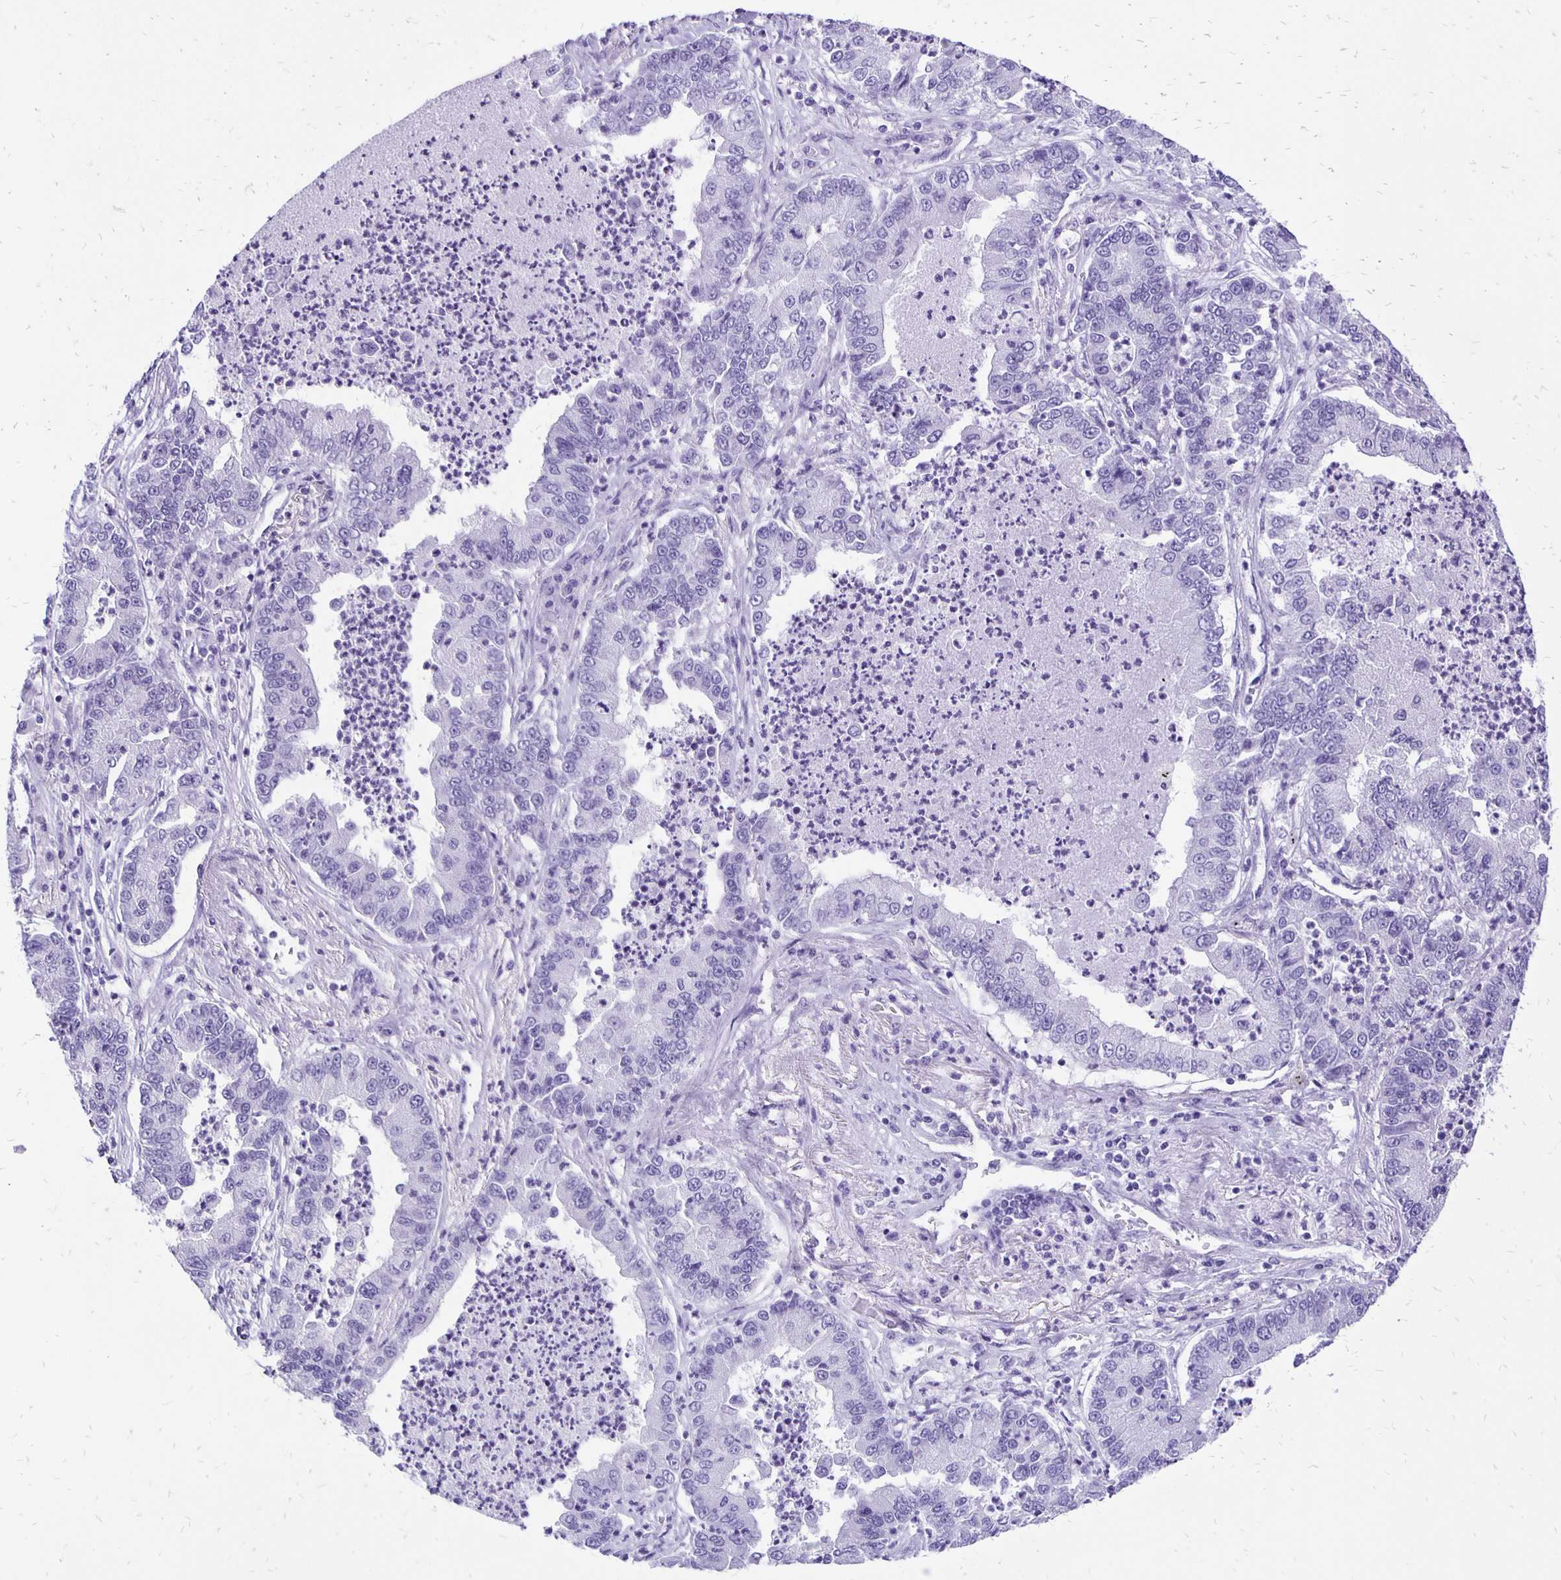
{"staining": {"intensity": "negative", "quantity": "none", "location": "none"}, "tissue": "lung cancer", "cell_type": "Tumor cells", "image_type": "cancer", "snomed": [{"axis": "morphology", "description": "Adenocarcinoma, NOS"}, {"axis": "topography", "description": "Lung"}], "caption": "High power microscopy micrograph of an immunohistochemistry (IHC) histopathology image of adenocarcinoma (lung), revealing no significant staining in tumor cells. (Brightfield microscopy of DAB immunohistochemistry at high magnification).", "gene": "ANKRD45", "patient": {"sex": "female", "age": 57}}